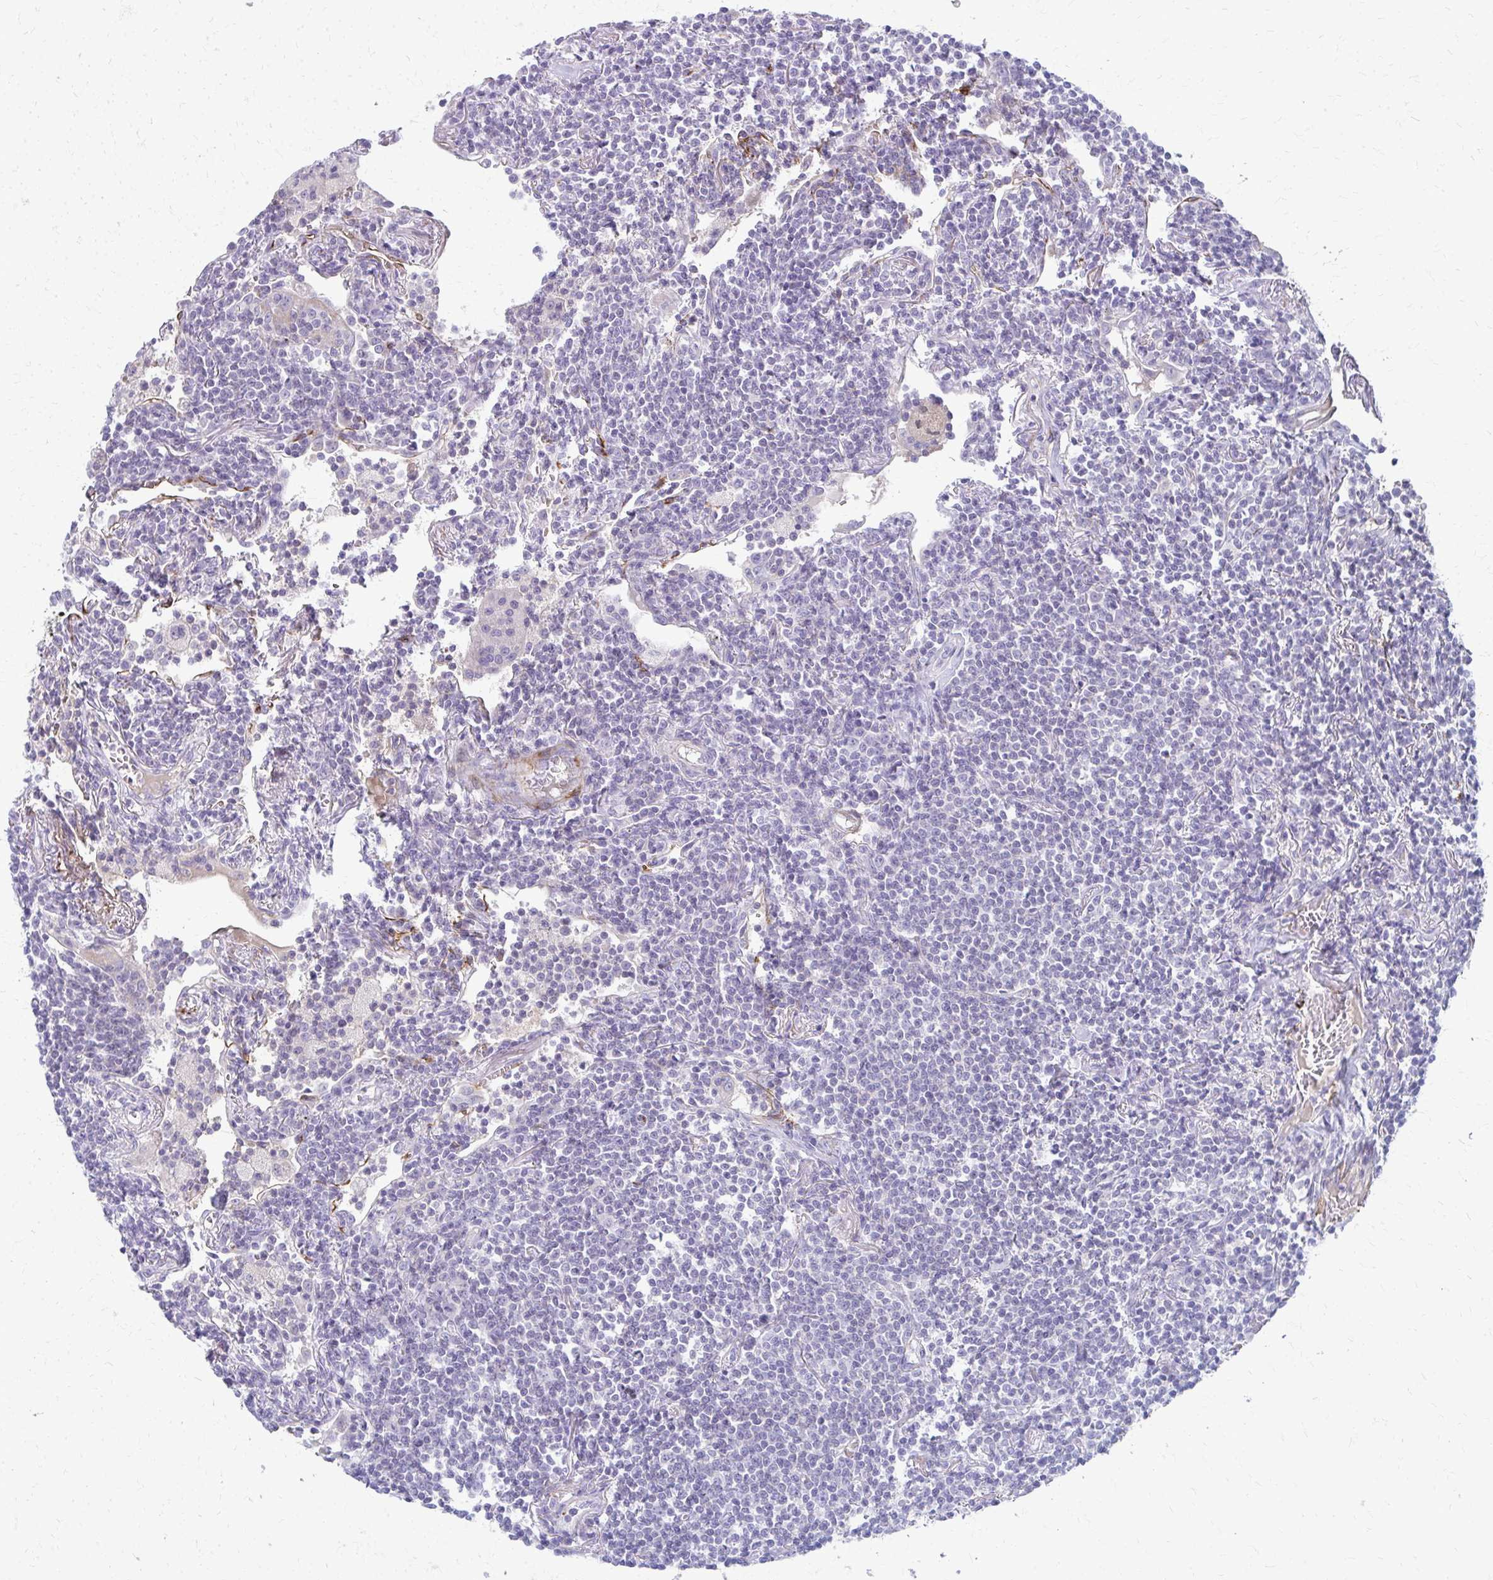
{"staining": {"intensity": "negative", "quantity": "none", "location": "none"}, "tissue": "lymphoma", "cell_type": "Tumor cells", "image_type": "cancer", "snomed": [{"axis": "morphology", "description": "Malignant lymphoma, non-Hodgkin's type, Low grade"}, {"axis": "topography", "description": "Lung"}], "caption": "Lymphoma was stained to show a protein in brown. There is no significant staining in tumor cells.", "gene": "ADIPOQ", "patient": {"sex": "female", "age": 71}}